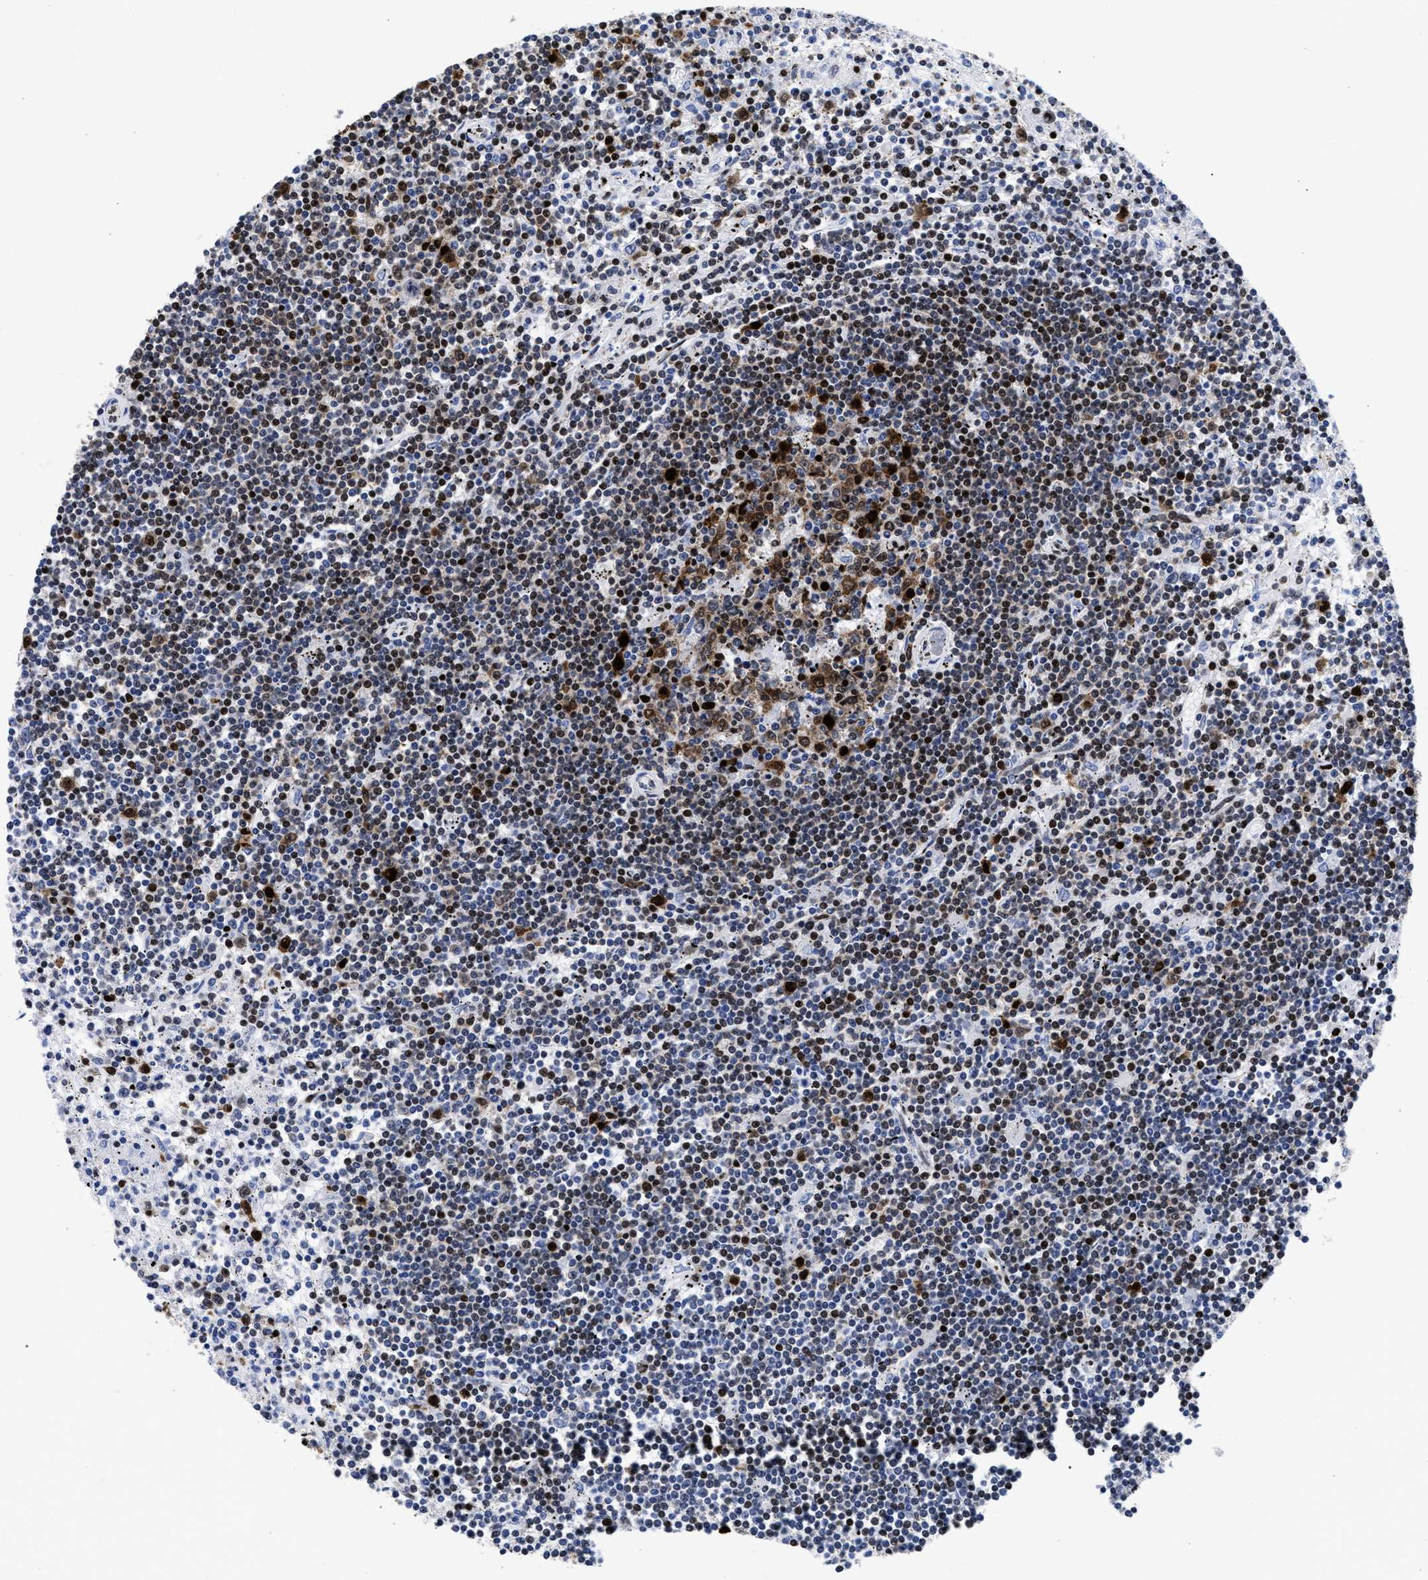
{"staining": {"intensity": "moderate", "quantity": "<25%", "location": "cytoplasmic/membranous,nuclear"}, "tissue": "lymphoma", "cell_type": "Tumor cells", "image_type": "cancer", "snomed": [{"axis": "morphology", "description": "Malignant lymphoma, non-Hodgkin's type, Low grade"}, {"axis": "topography", "description": "Spleen"}], "caption": "A brown stain highlights moderate cytoplasmic/membranous and nuclear staining of a protein in human malignant lymphoma, non-Hodgkin's type (low-grade) tumor cells.", "gene": "HNRNPA1", "patient": {"sex": "male", "age": 76}}